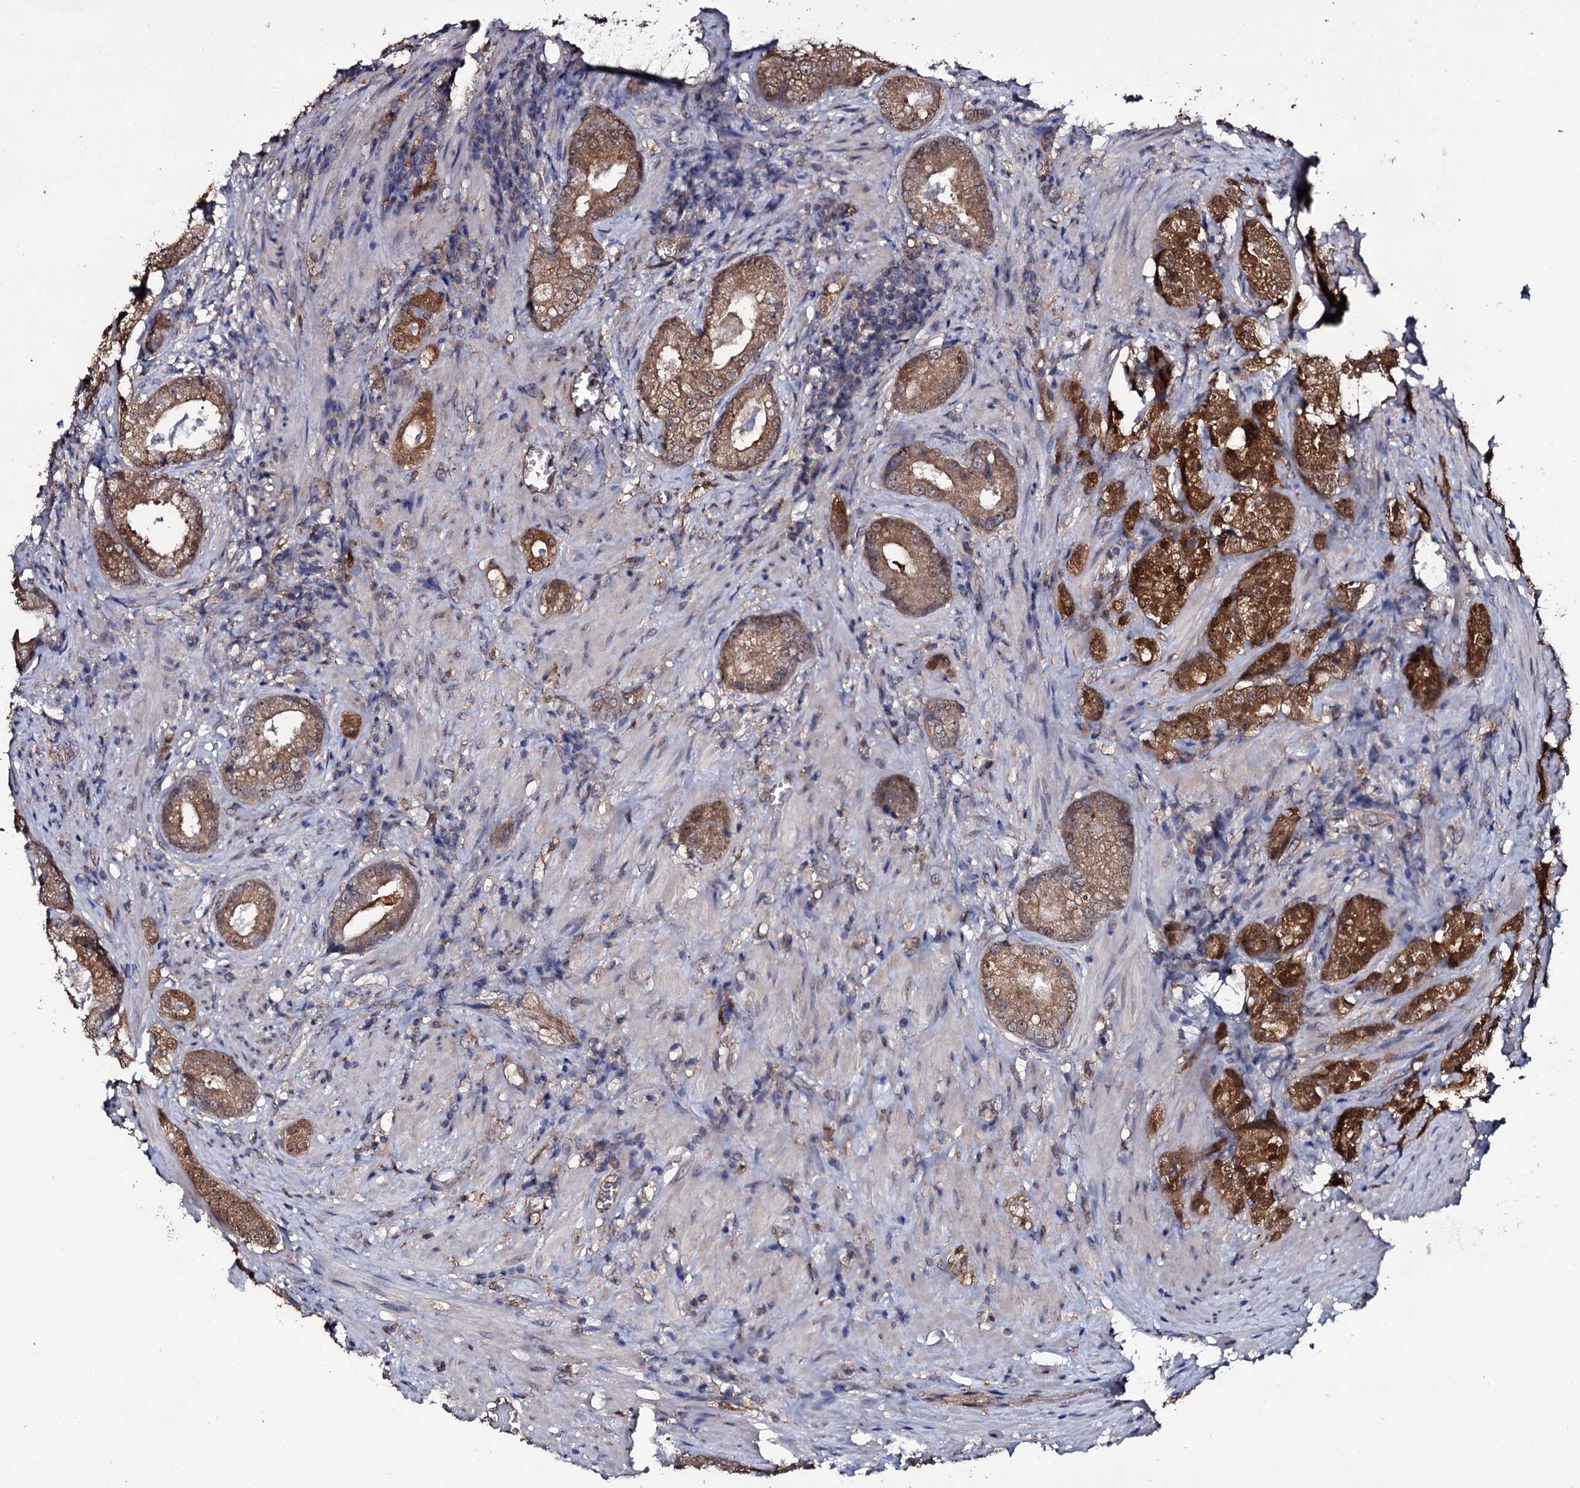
{"staining": {"intensity": "moderate", "quantity": ">75%", "location": "cytoplasmic/membranous"}, "tissue": "prostate cancer", "cell_type": "Tumor cells", "image_type": "cancer", "snomed": [{"axis": "morphology", "description": "Adenocarcinoma, High grade"}, {"axis": "topography", "description": "Prostate"}], "caption": "Immunohistochemistry histopathology image of neoplastic tissue: prostate cancer (adenocarcinoma (high-grade)) stained using IHC reveals medium levels of moderate protein expression localized specifically in the cytoplasmic/membranous of tumor cells, appearing as a cytoplasmic/membranous brown color.", "gene": "CRYL1", "patient": {"sex": "male", "age": 69}}